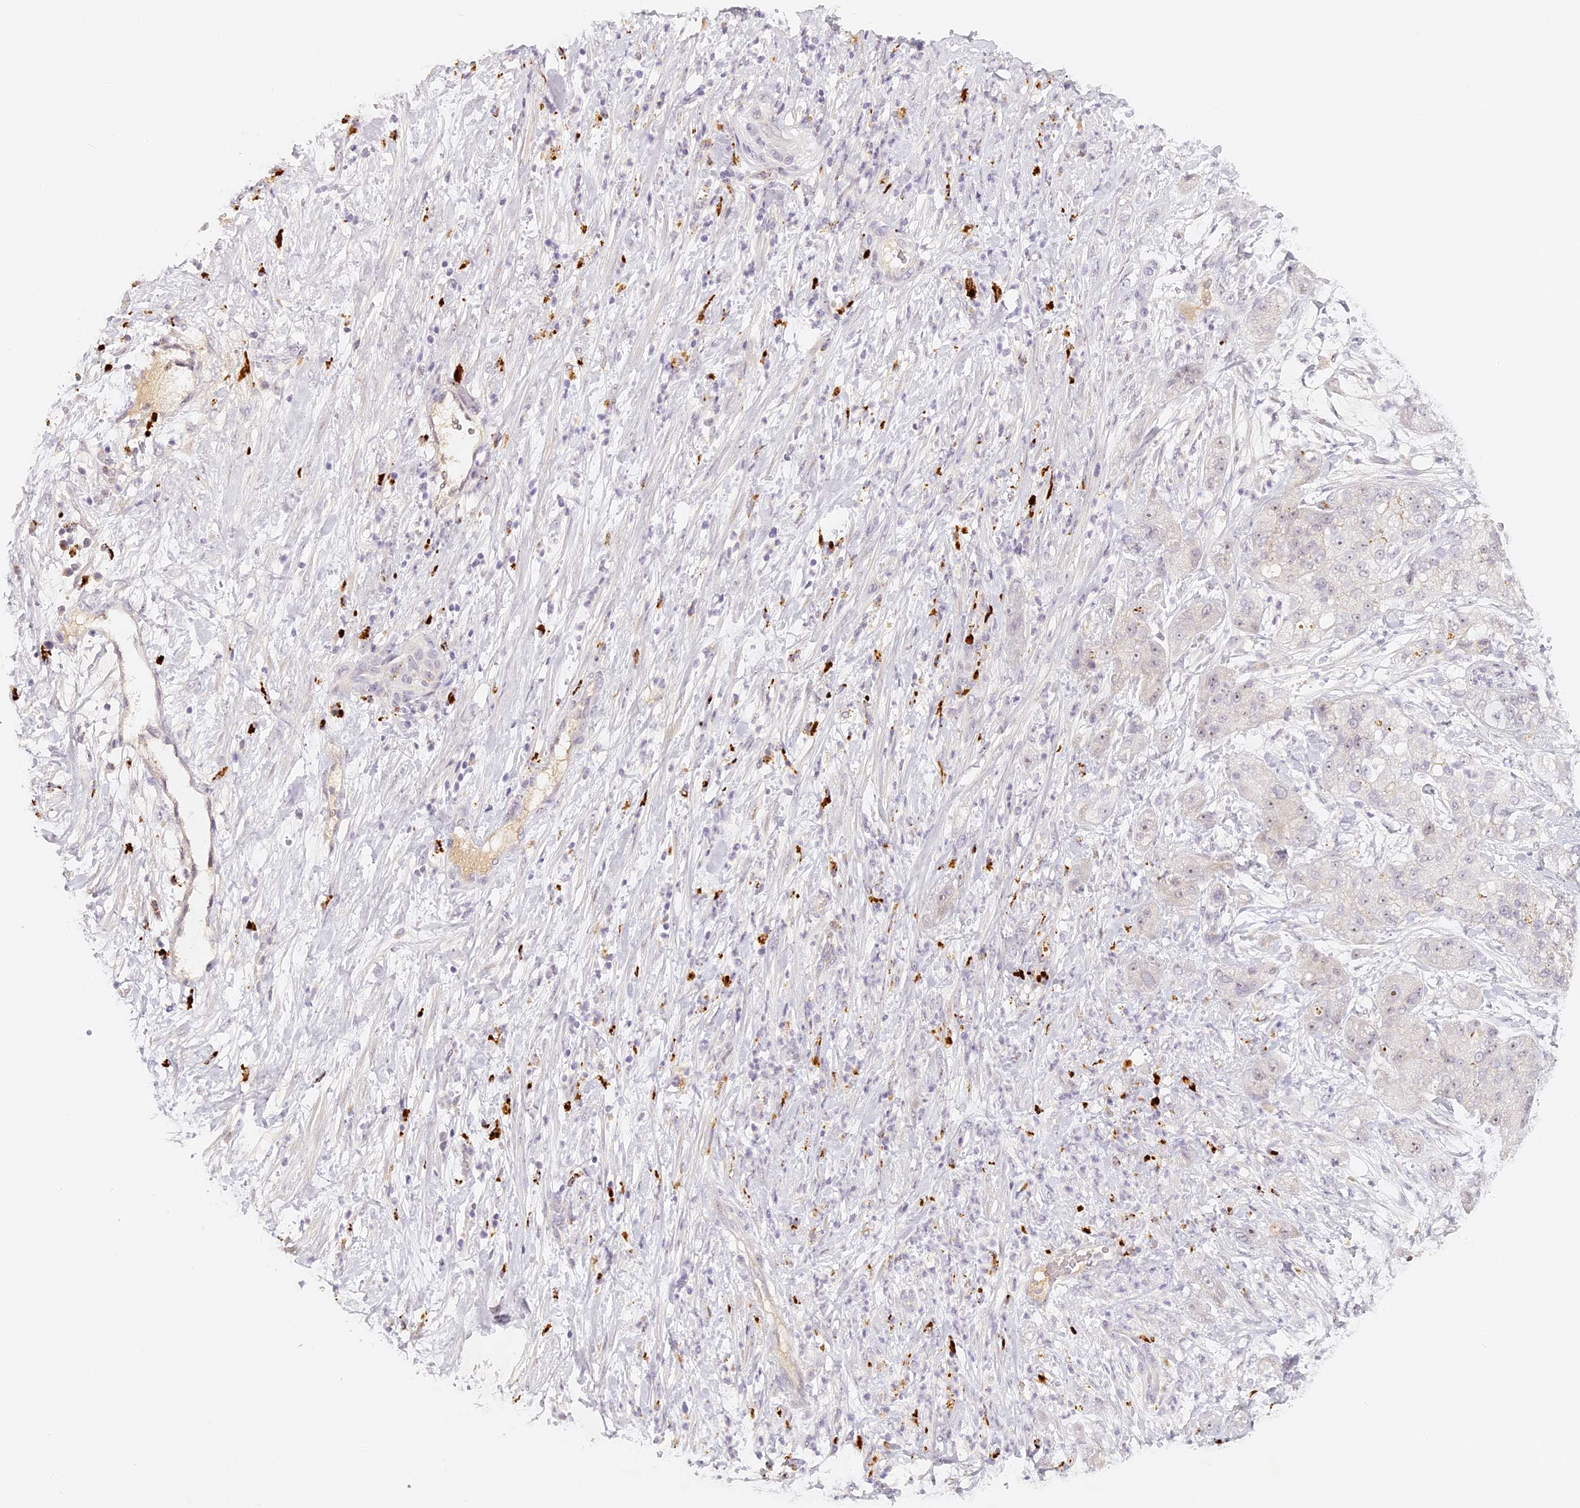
{"staining": {"intensity": "negative", "quantity": "none", "location": "none"}, "tissue": "pancreatic cancer", "cell_type": "Tumor cells", "image_type": "cancer", "snomed": [{"axis": "morphology", "description": "Adenocarcinoma, NOS"}, {"axis": "topography", "description": "Pancreas"}], "caption": "Histopathology image shows no protein positivity in tumor cells of pancreatic cancer tissue.", "gene": "ELL3", "patient": {"sex": "female", "age": 78}}